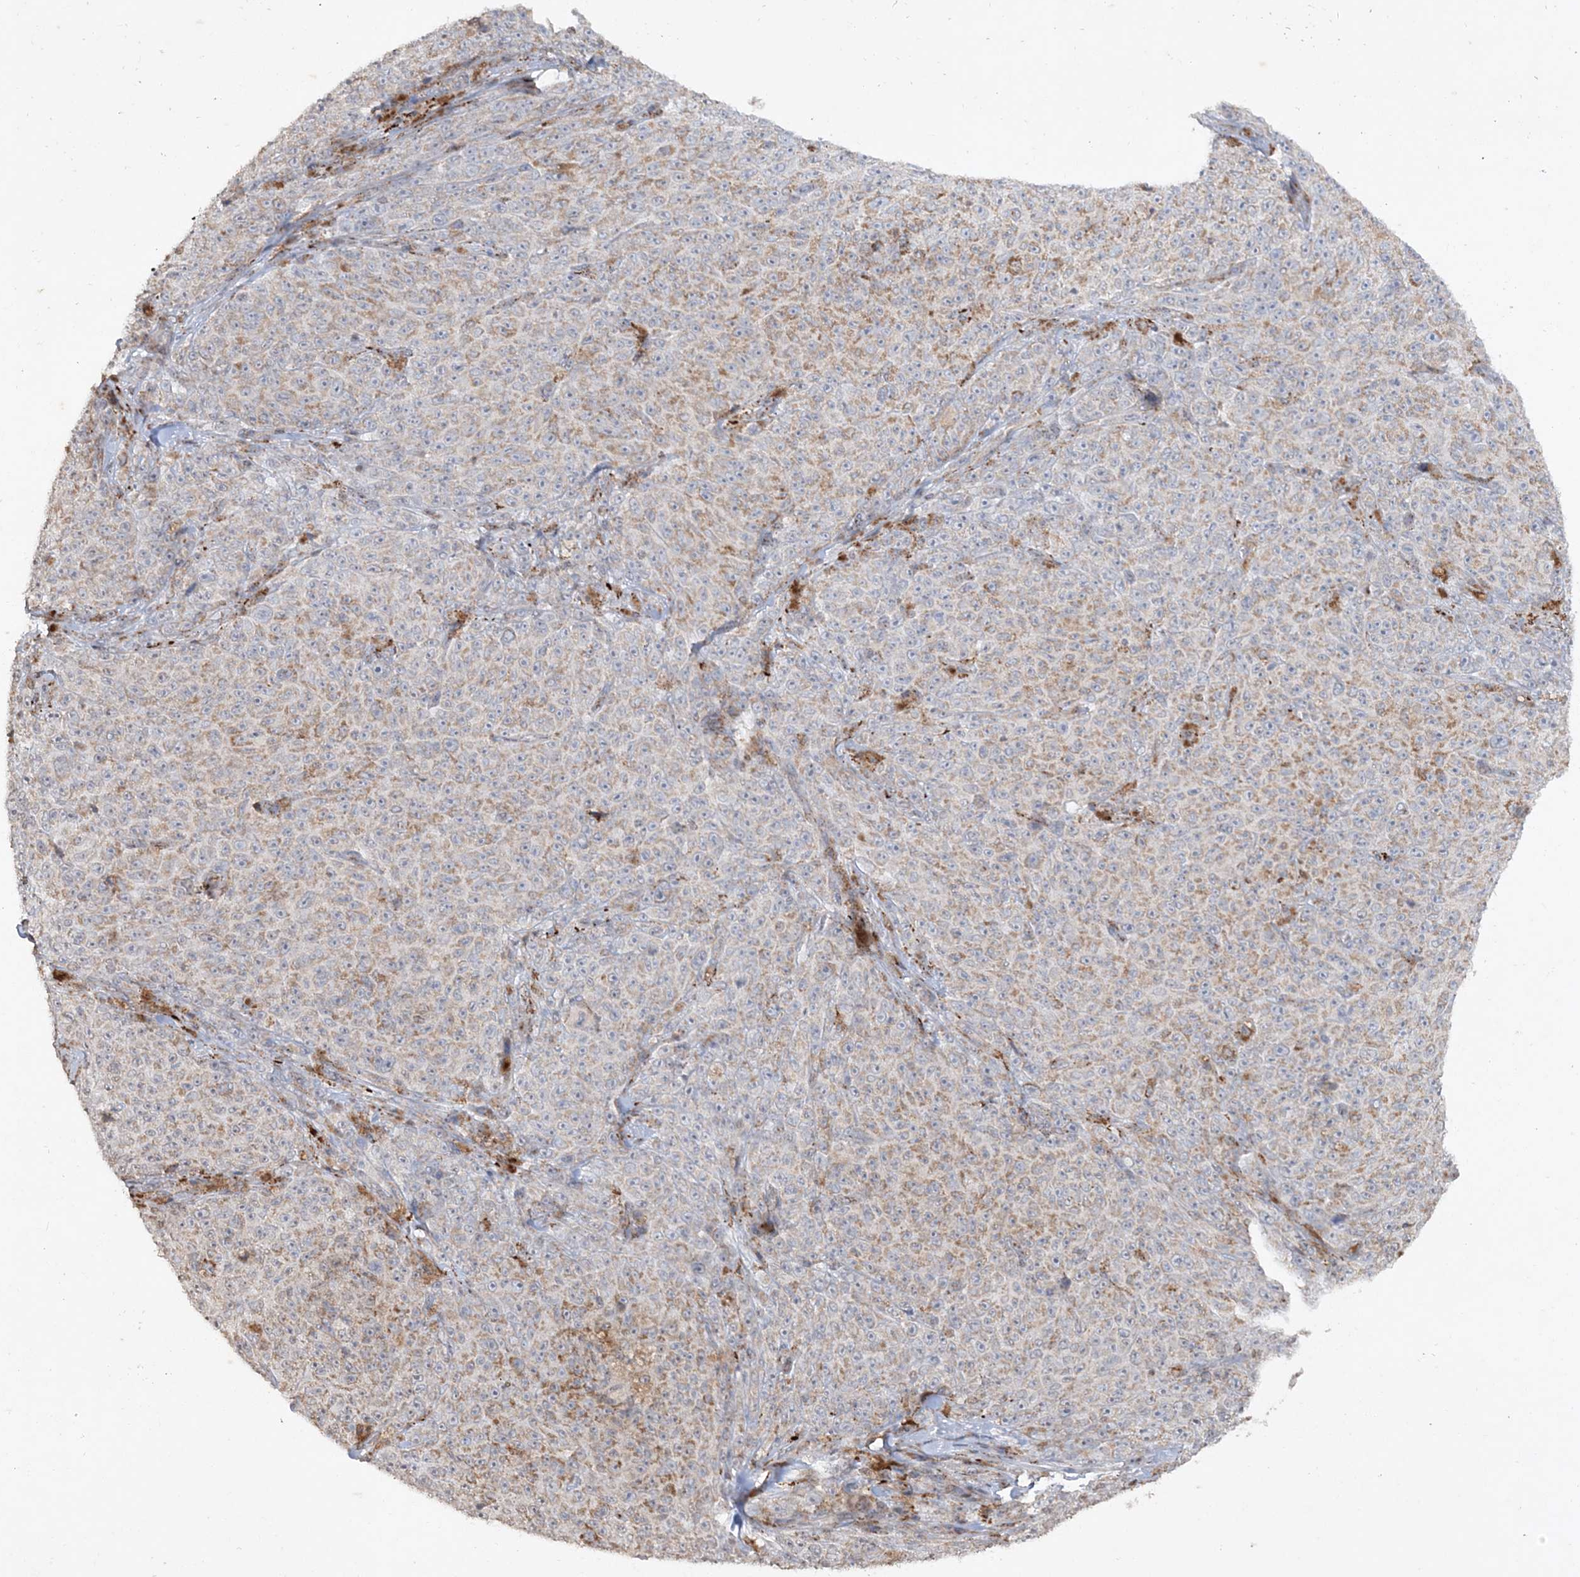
{"staining": {"intensity": "moderate", "quantity": "<25%", "location": "cytoplasmic/membranous"}, "tissue": "melanoma", "cell_type": "Tumor cells", "image_type": "cancer", "snomed": [{"axis": "morphology", "description": "Malignant melanoma, NOS"}, {"axis": "topography", "description": "Skin"}], "caption": "This histopathology image shows melanoma stained with immunohistochemistry to label a protein in brown. The cytoplasmic/membranous of tumor cells show moderate positivity for the protein. Nuclei are counter-stained blue.", "gene": "TTC7A", "patient": {"sex": "female", "age": 82}}